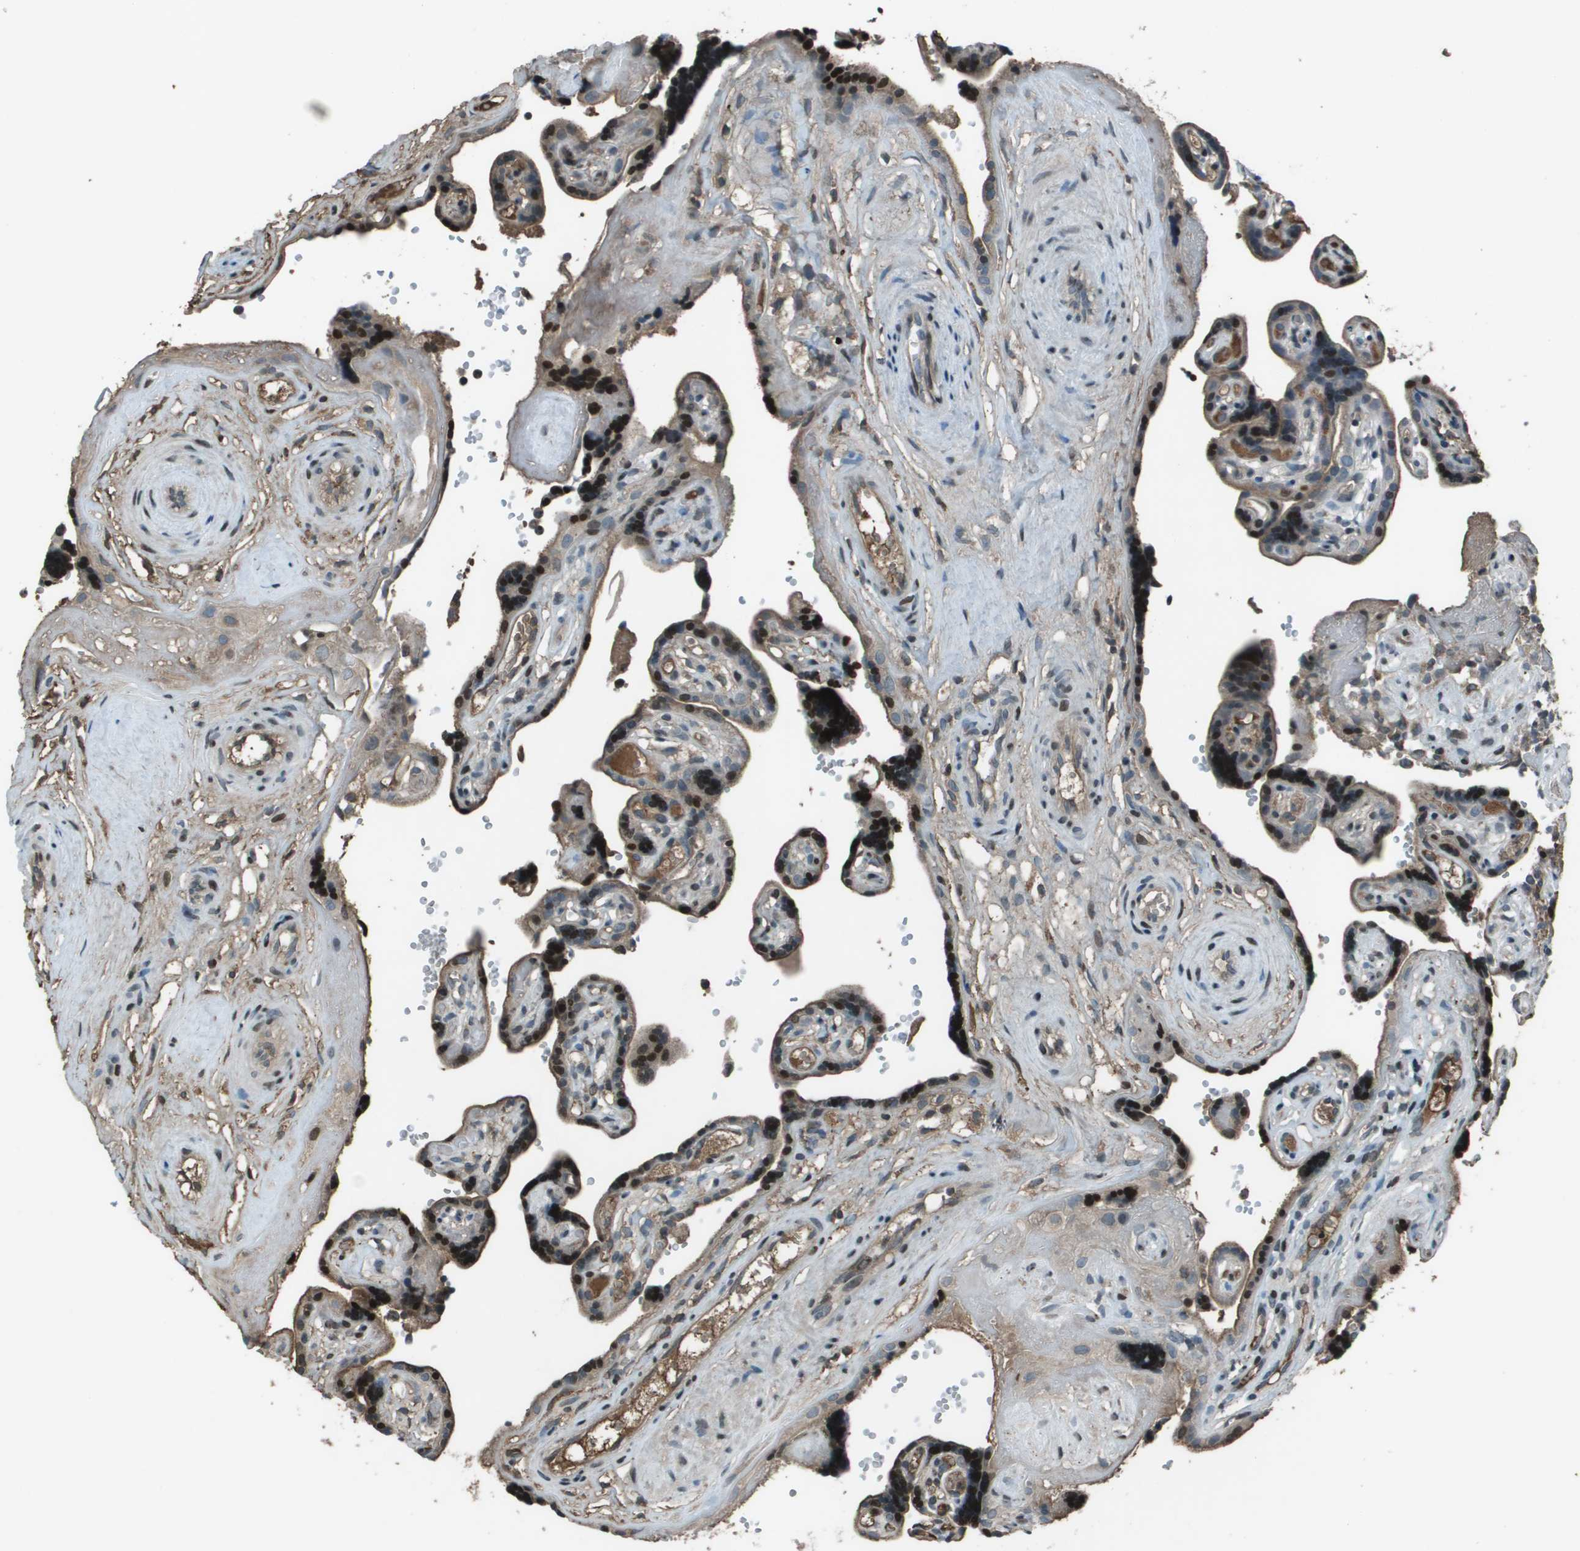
{"staining": {"intensity": "moderate", "quantity": "25%-75%", "location": "nuclear"}, "tissue": "placenta", "cell_type": "Trophoblastic cells", "image_type": "normal", "snomed": [{"axis": "morphology", "description": "Normal tissue, NOS"}, {"axis": "topography", "description": "Placenta"}], "caption": "Immunohistochemistry (IHC) photomicrograph of unremarkable human placenta stained for a protein (brown), which shows medium levels of moderate nuclear staining in approximately 25%-75% of trophoblastic cells.", "gene": "CXCL12", "patient": {"sex": "female", "age": 30}}